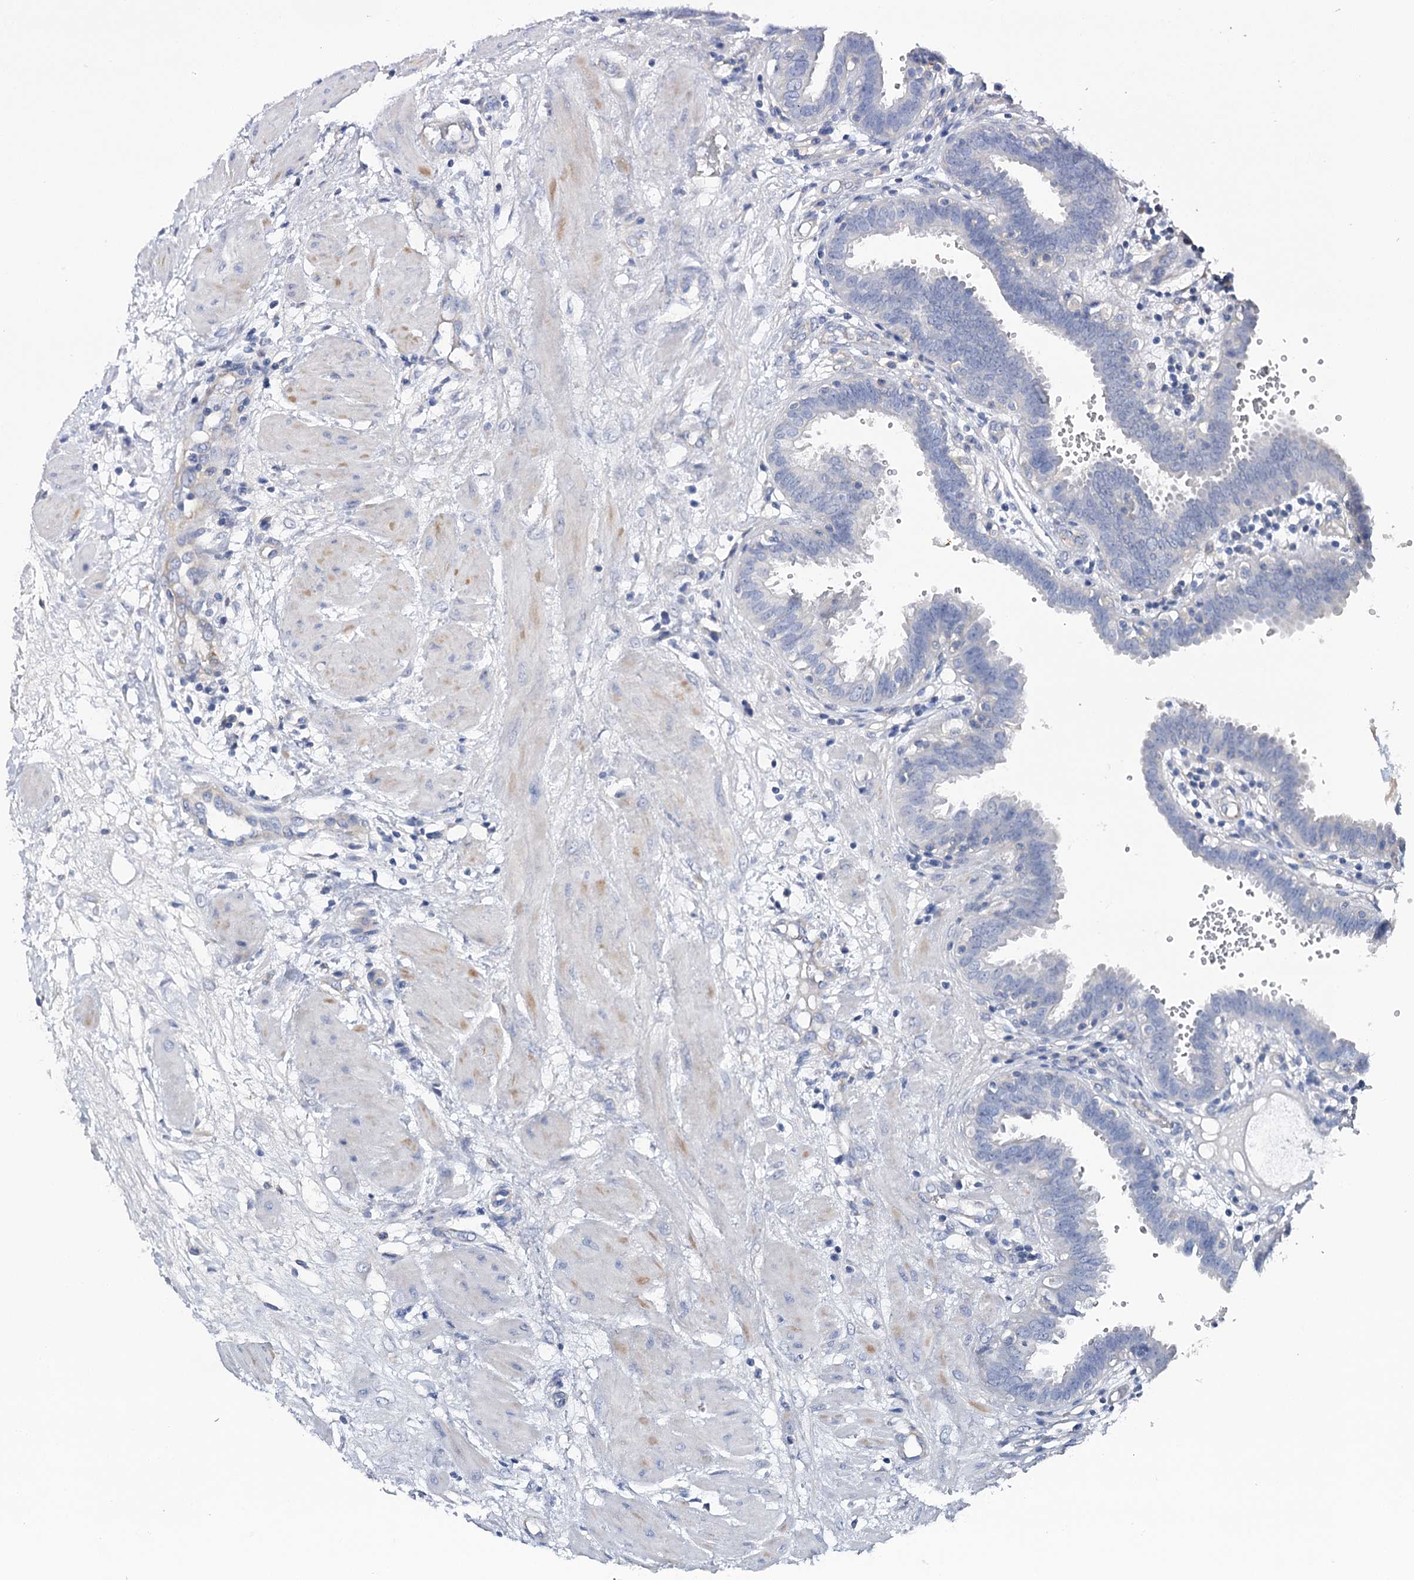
{"staining": {"intensity": "negative", "quantity": "none", "location": "none"}, "tissue": "fallopian tube", "cell_type": "Glandular cells", "image_type": "normal", "snomed": [{"axis": "morphology", "description": "Normal tissue, NOS"}, {"axis": "topography", "description": "Fallopian tube"}, {"axis": "topography", "description": "Placenta"}], "caption": "High power microscopy photomicrograph of an immunohistochemistry image of normal fallopian tube, revealing no significant staining in glandular cells. (Brightfield microscopy of DAB immunohistochemistry (IHC) at high magnification).", "gene": "EPYC", "patient": {"sex": "female", "age": 32}}